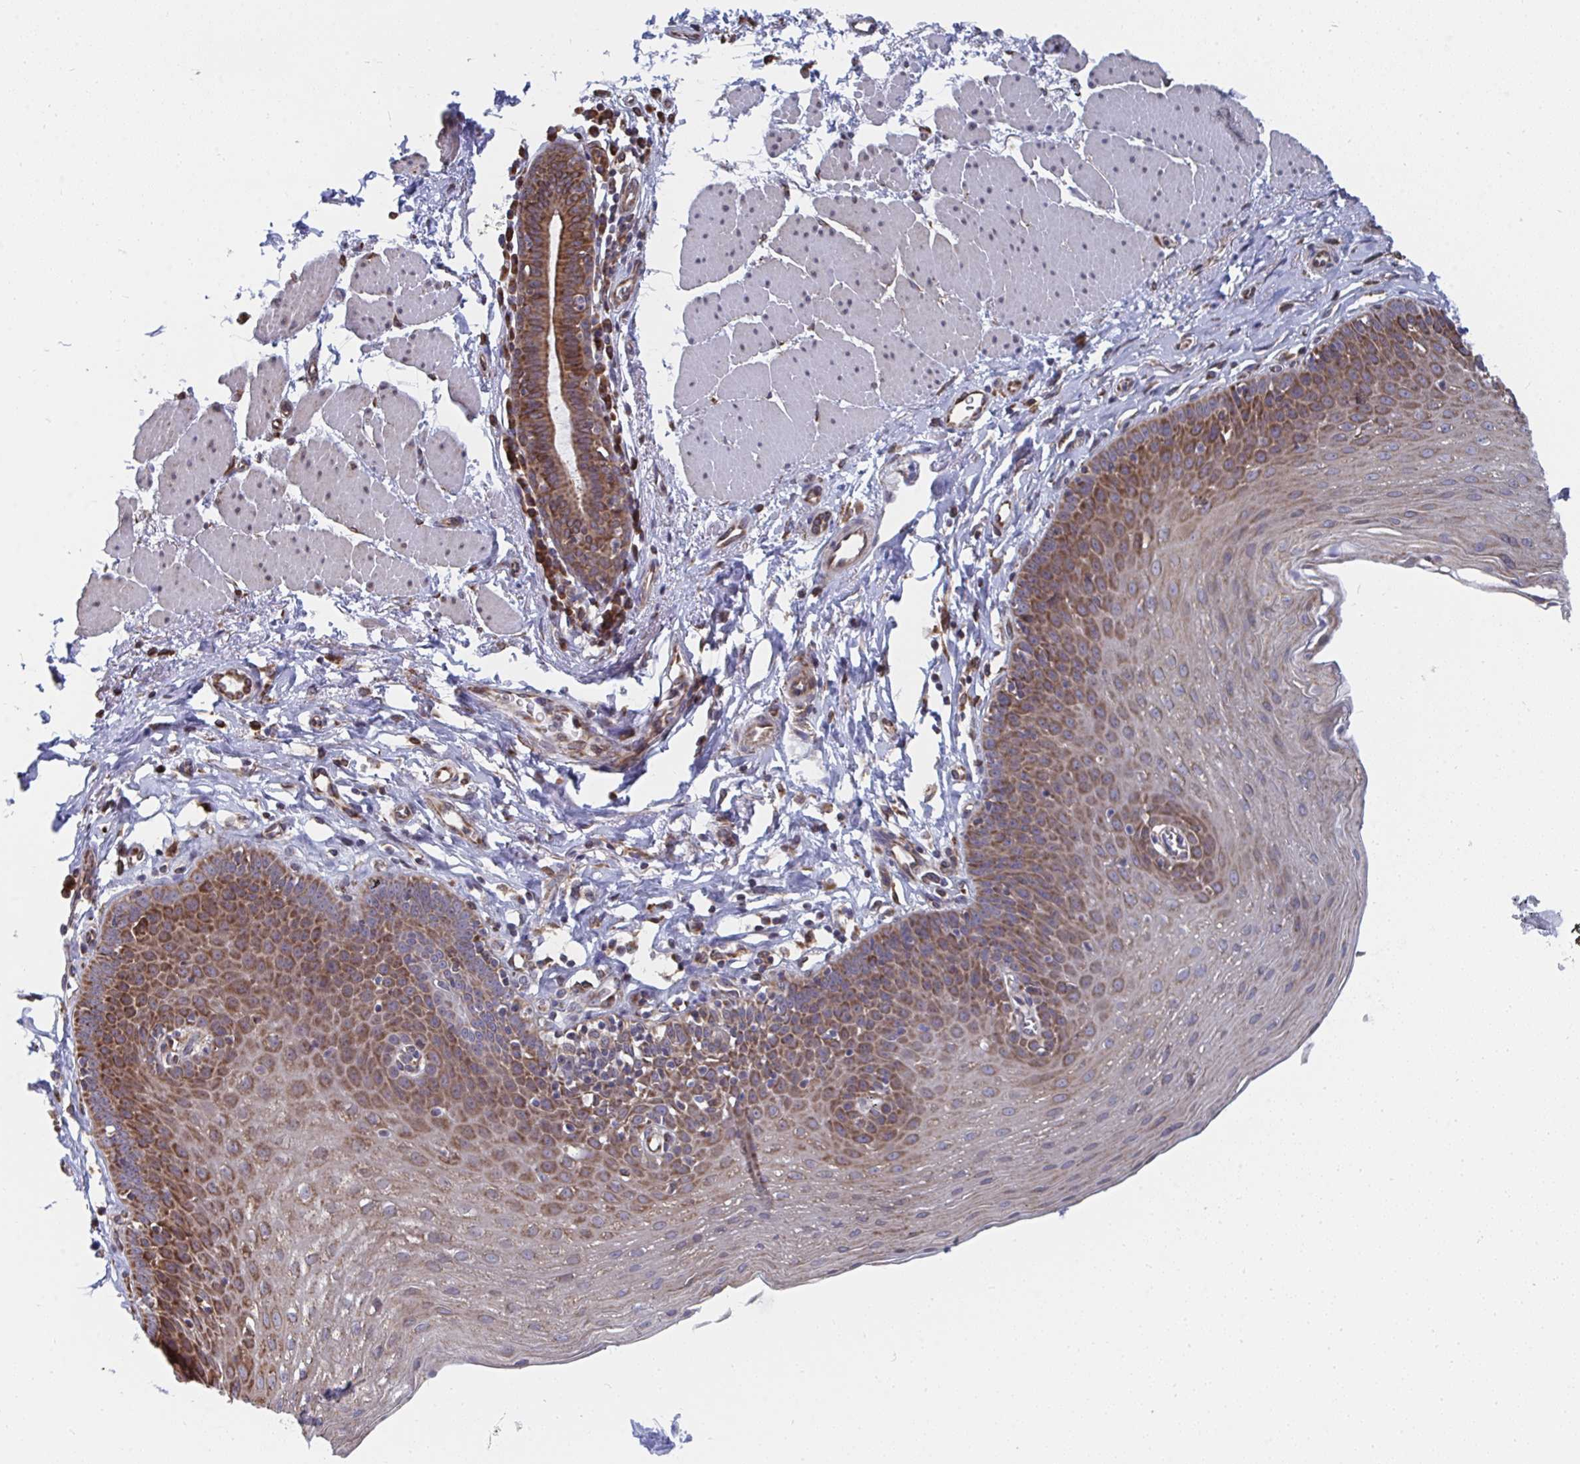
{"staining": {"intensity": "moderate", "quantity": "25%-75%", "location": "cytoplasmic/membranous"}, "tissue": "esophagus", "cell_type": "Squamous epithelial cells", "image_type": "normal", "snomed": [{"axis": "morphology", "description": "Normal tissue, NOS"}, {"axis": "topography", "description": "Esophagus"}], "caption": "Protein staining by IHC demonstrates moderate cytoplasmic/membranous staining in approximately 25%-75% of squamous epithelial cells in normal esophagus.", "gene": "ELAVL1", "patient": {"sex": "female", "age": 81}}